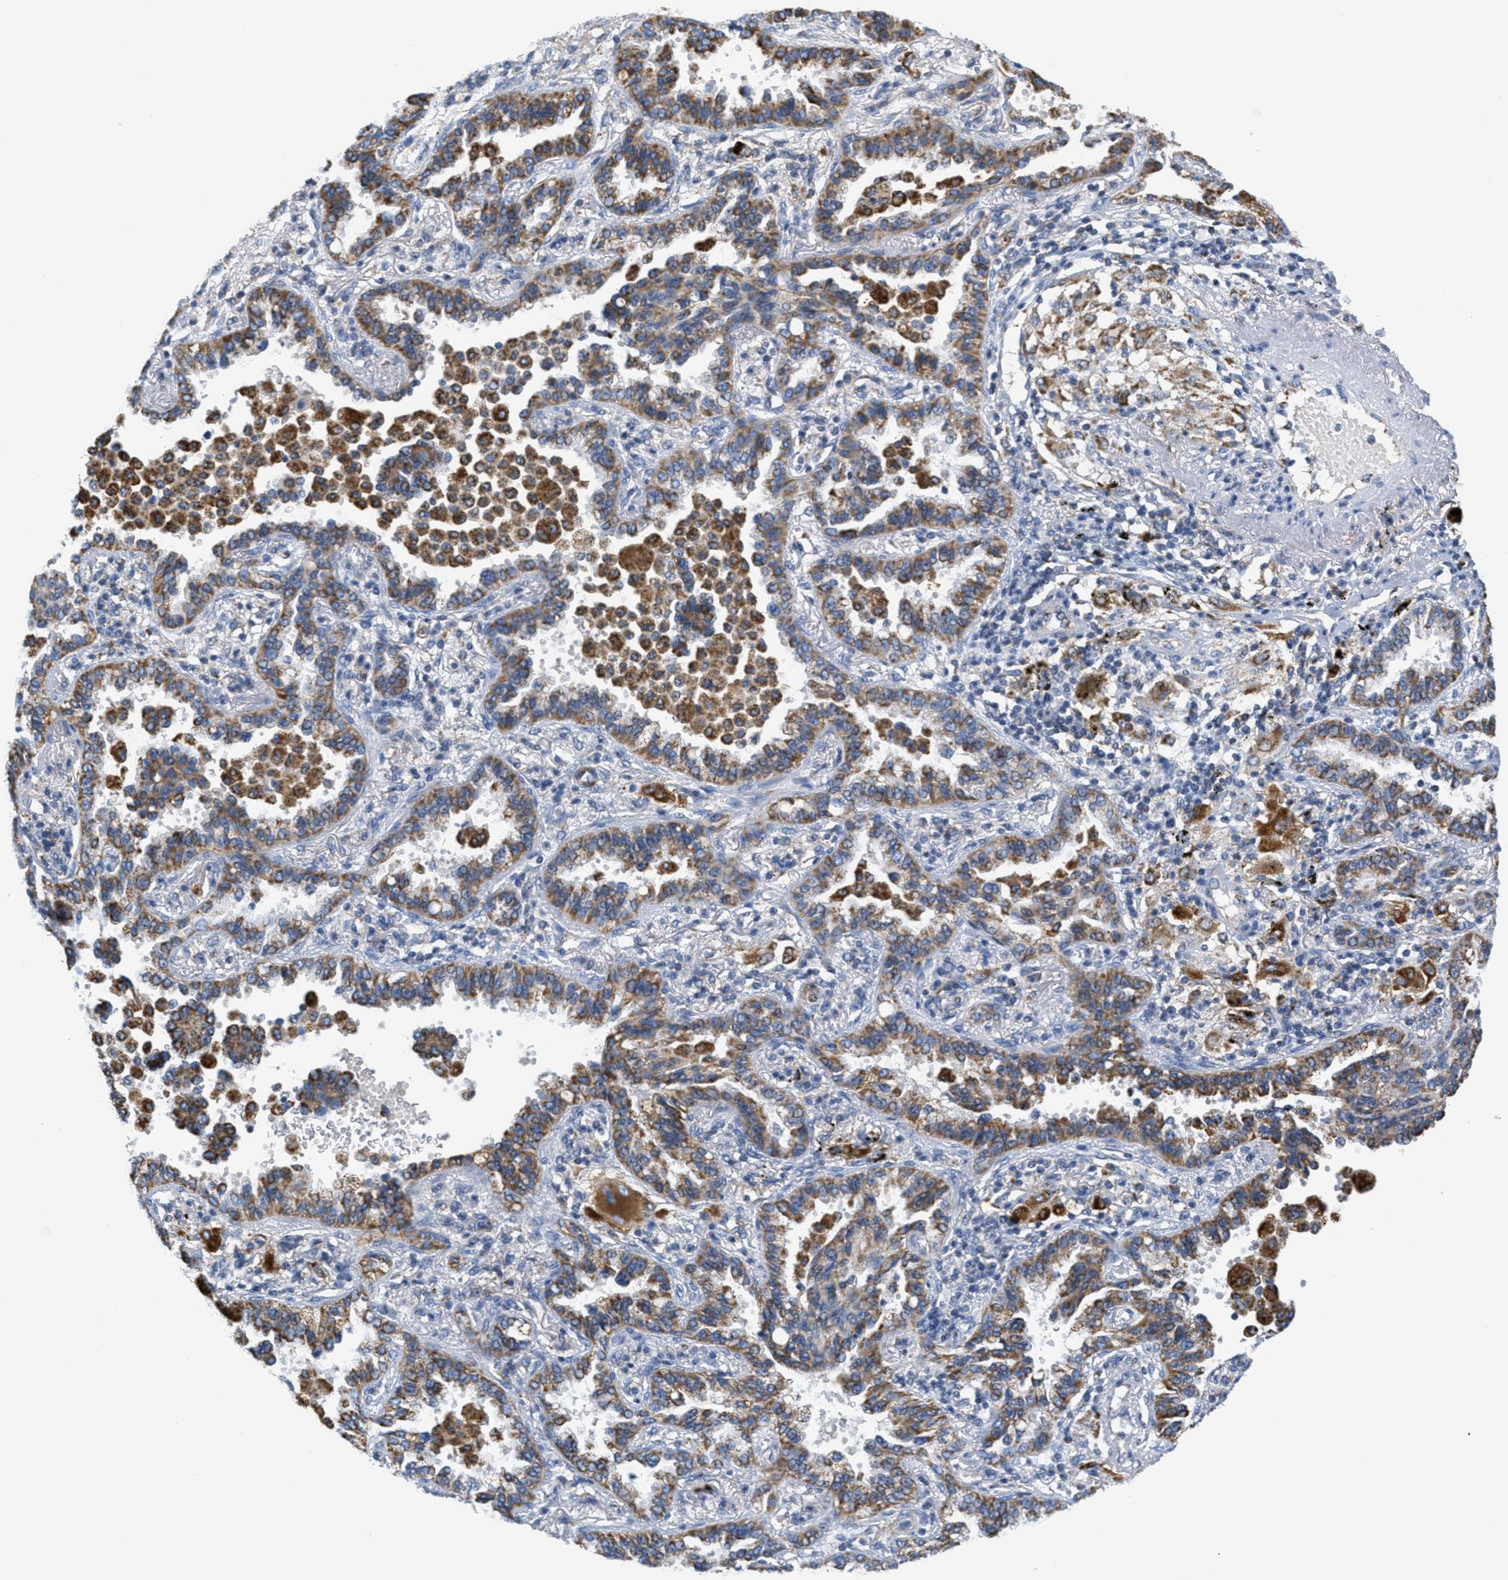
{"staining": {"intensity": "moderate", "quantity": ">75%", "location": "cytoplasmic/membranous"}, "tissue": "lung cancer", "cell_type": "Tumor cells", "image_type": "cancer", "snomed": [{"axis": "morphology", "description": "Normal tissue, NOS"}, {"axis": "morphology", "description": "Adenocarcinoma, NOS"}, {"axis": "topography", "description": "Lung"}], "caption": "Human lung cancer (adenocarcinoma) stained for a protein (brown) exhibits moderate cytoplasmic/membranous positive staining in about >75% of tumor cells.", "gene": "KCNJ5", "patient": {"sex": "male", "age": 59}}